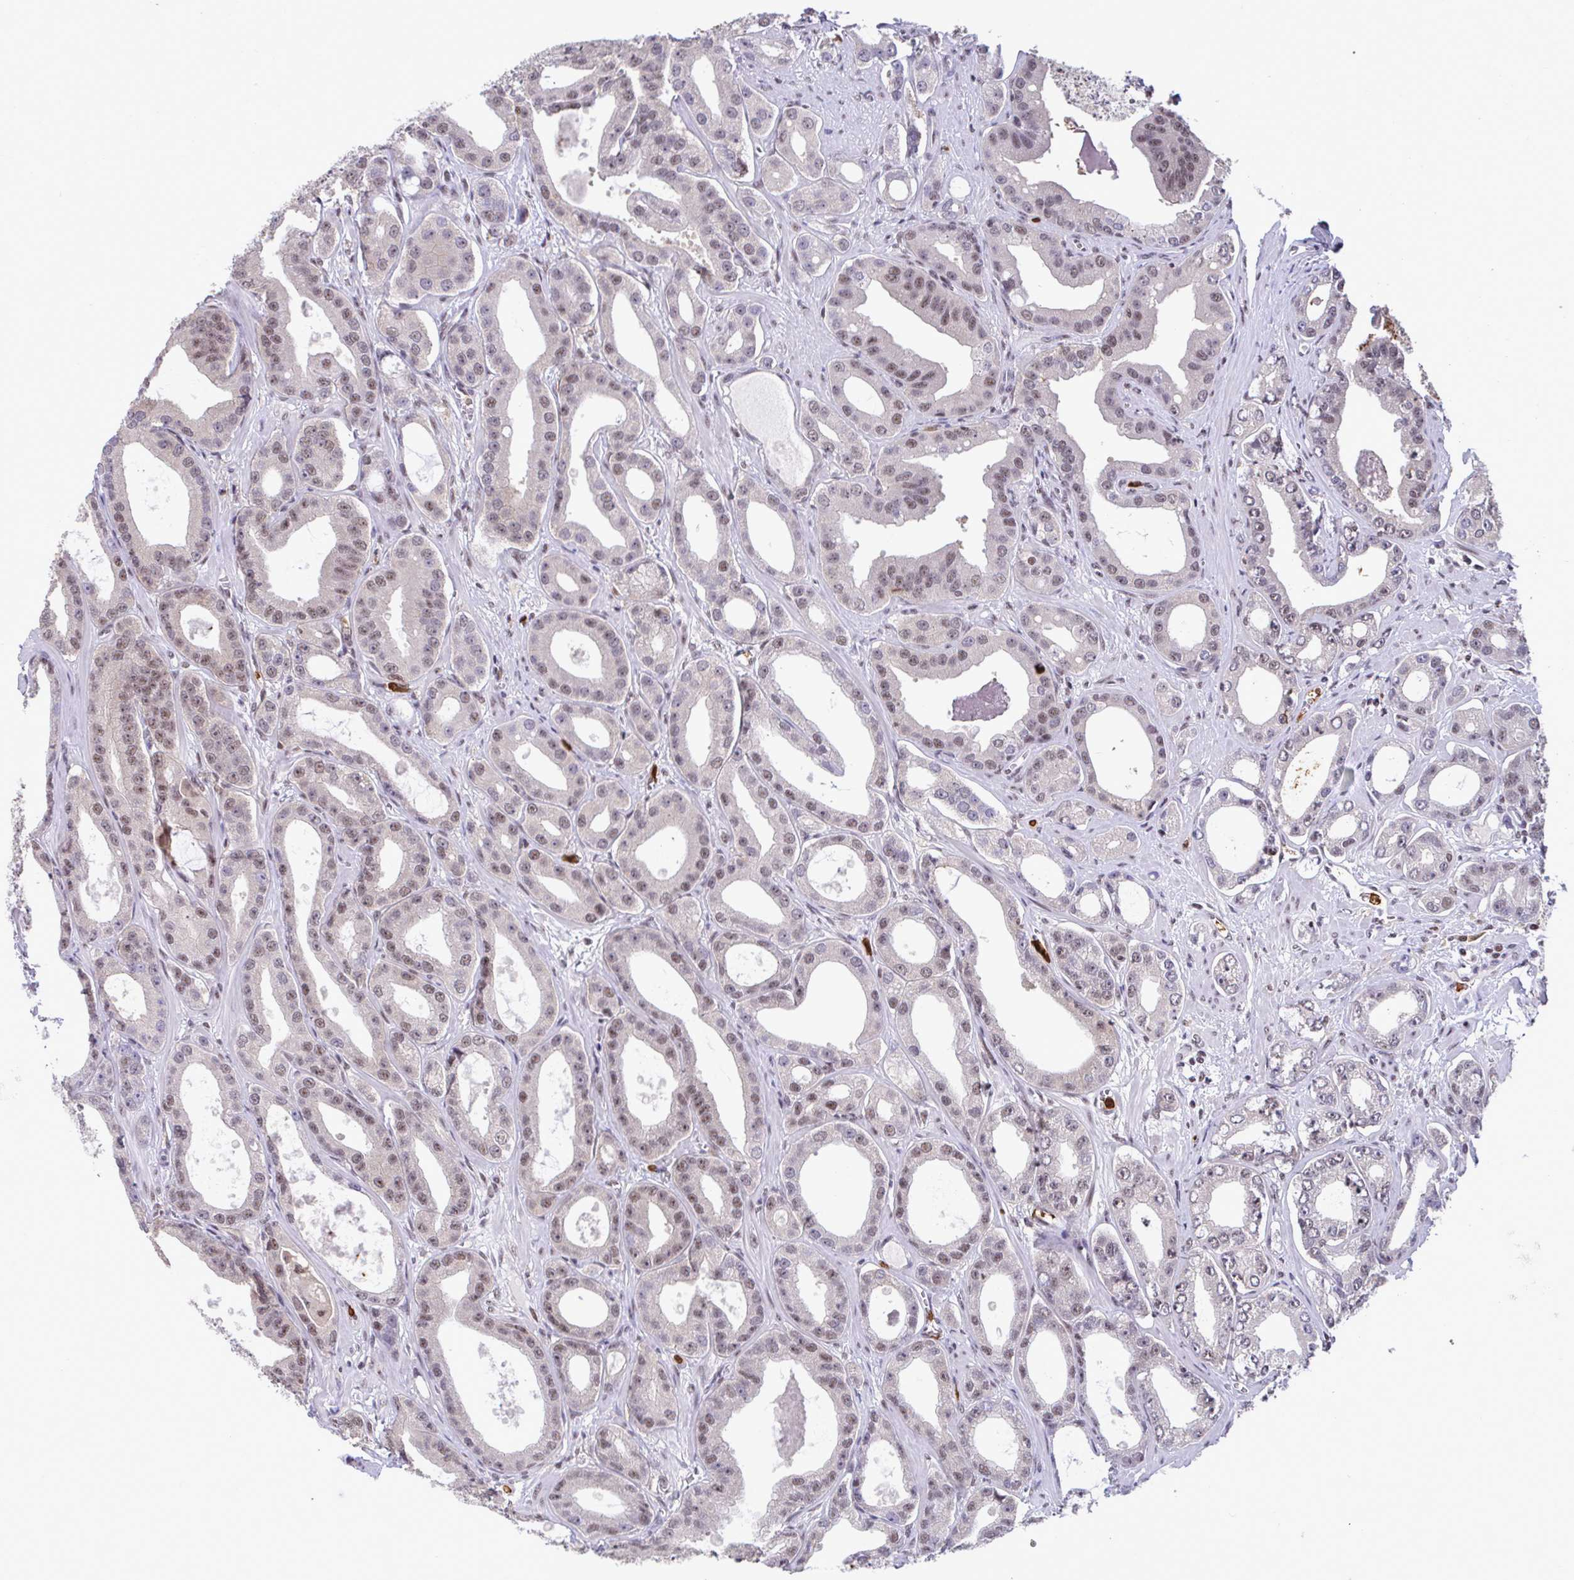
{"staining": {"intensity": "moderate", "quantity": ">75%", "location": "cytoplasmic/membranous,nuclear"}, "tissue": "prostate cancer", "cell_type": "Tumor cells", "image_type": "cancer", "snomed": [{"axis": "morphology", "description": "Adenocarcinoma, High grade"}, {"axis": "topography", "description": "Prostate"}], "caption": "High-grade adenocarcinoma (prostate) stained for a protein (brown) displays moderate cytoplasmic/membranous and nuclear positive staining in about >75% of tumor cells.", "gene": "OR6K3", "patient": {"sex": "male", "age": 65}}